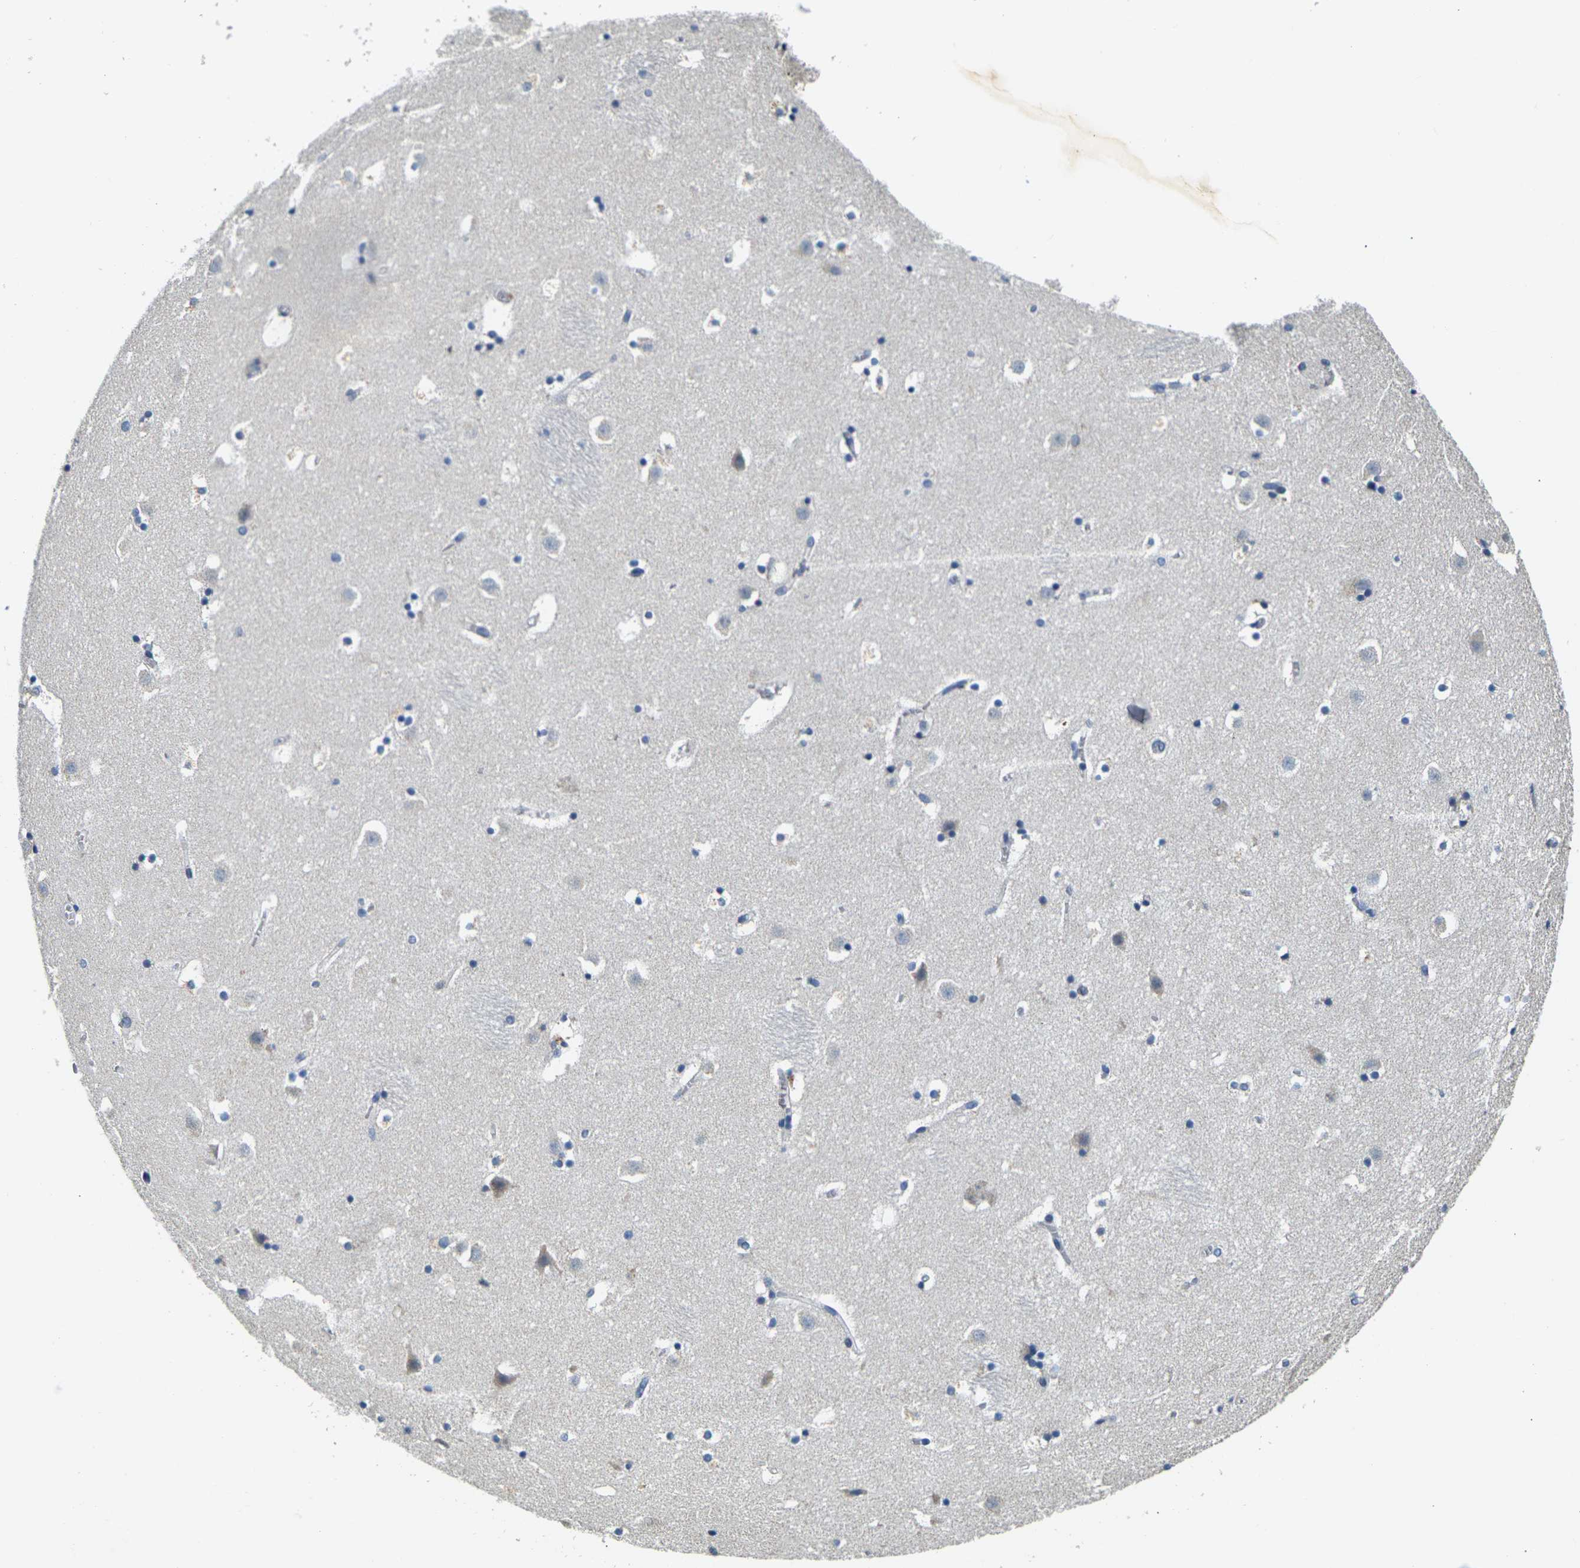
{"staining": {"intensity": "weak", "quantity": "<25%", "location": "cytoplasmic/membranous"}, "tissue": "caudate", "cell_type": "Glial cells", "image_type": "normal", "snomed": [{"axis": "morphology", "description": "Normal tissue, NOS"}, {"axis": "topography", "description": "Lateral ventricle wall"}], "caption": "An immunohistochemistry histopathology image of unremarkable caudate is shown. There is no staining in glial cells of caudate.", "gene": "SHISAL2B", "patient": {"sex": "male", "age": 45}}